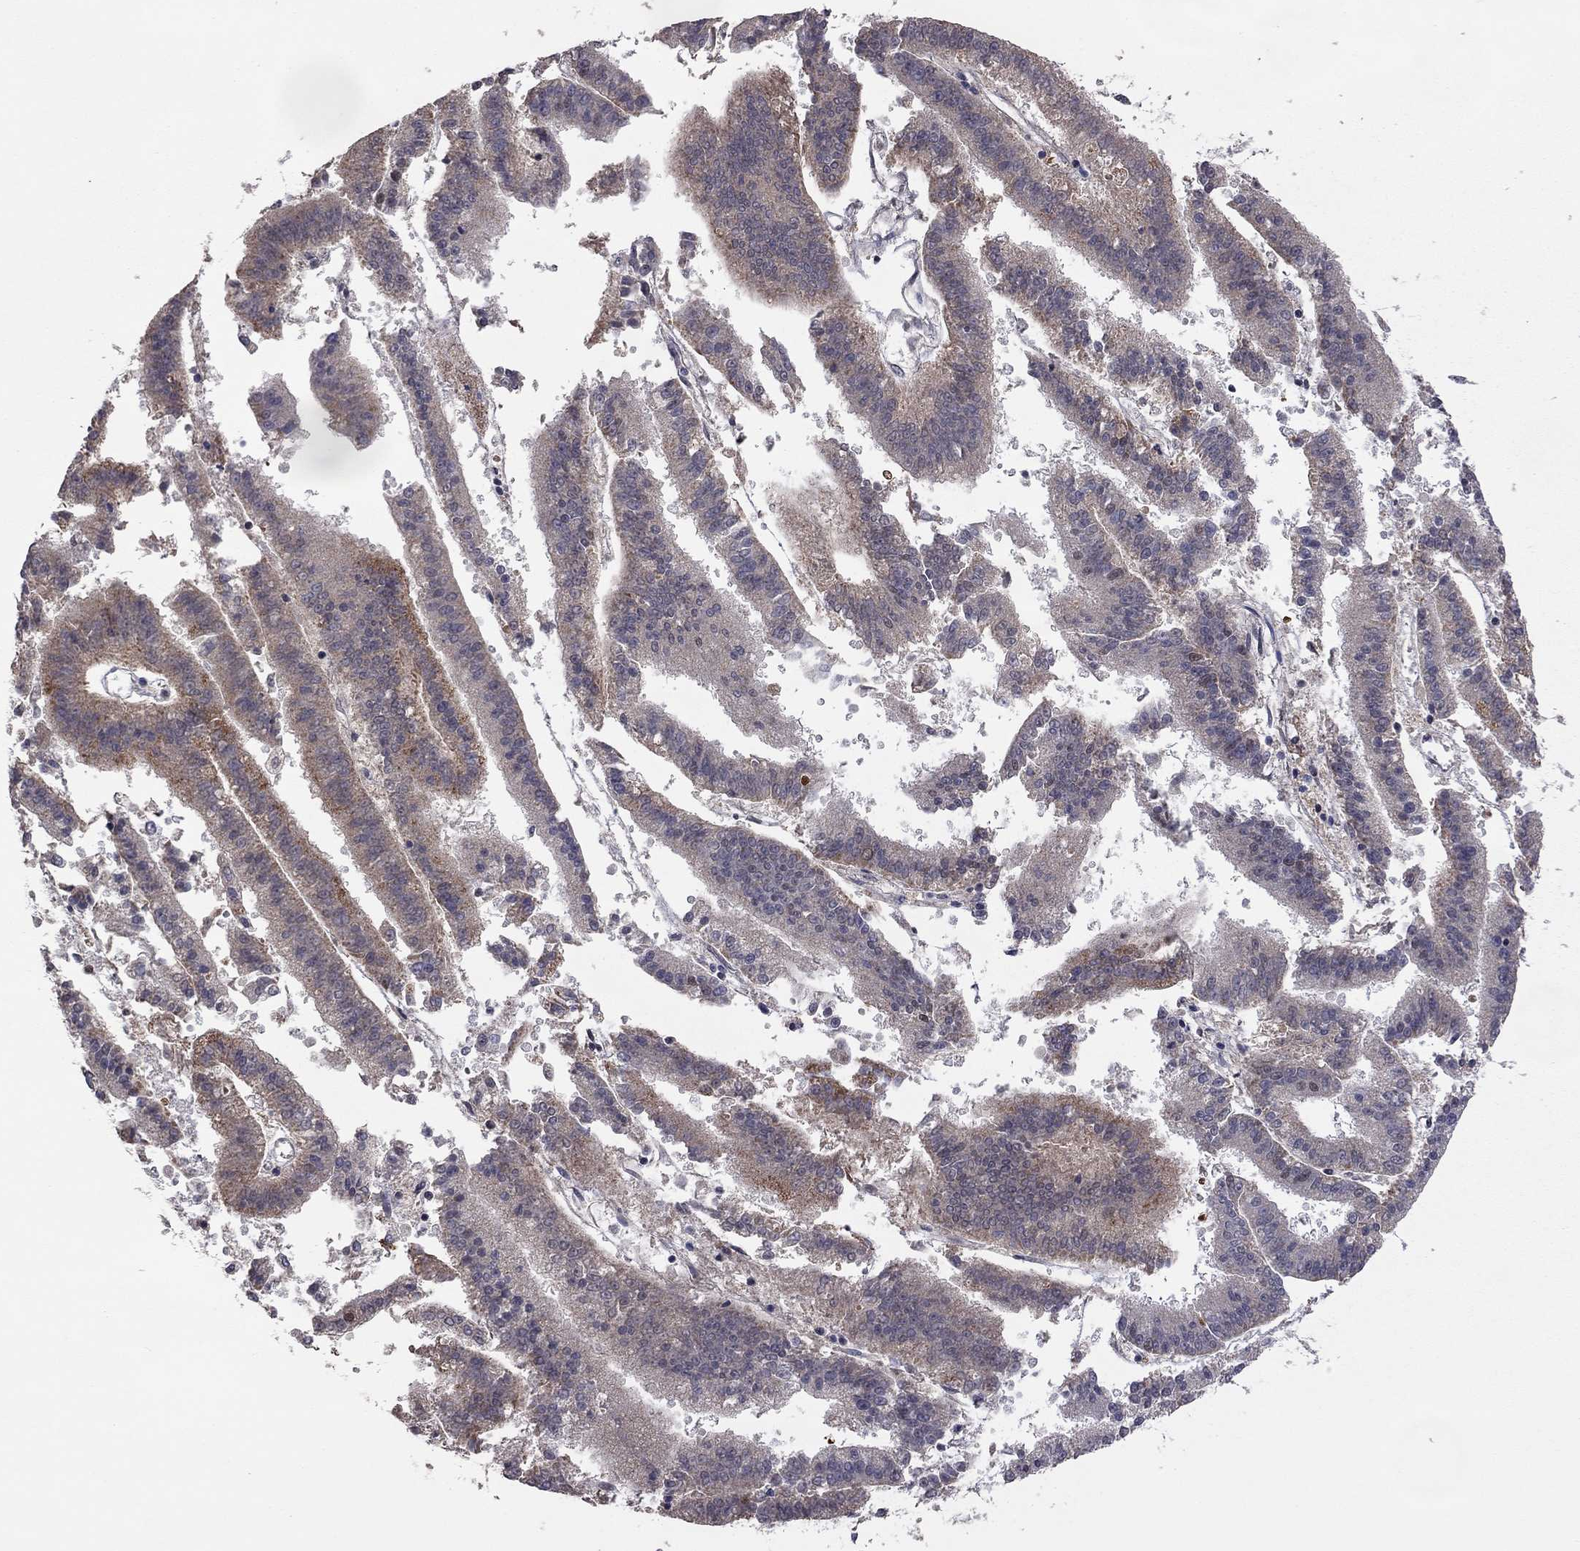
{"staining": {"intensity": "moderate", "quantity": "<25%", "location": "cytoplasmic/membranous"}, "tissue": "endometrial cancer", "cell_type": "Tumor cells", "image_type": "cancer", "snomed": [{"axis": "morphology", "description": "Adenocarcinoma, NOS"}, {"axis": "topography", "description": "Endometrium"}], "caption": "Endometrial cancer stained with immunohistochemistry (IHC) exhibits moderate cytoplasmic/membranous positivity in approximately <25% of tumor cells.", "gene": "GPAA1", "patient": {"sex": "female", "age": 66}}